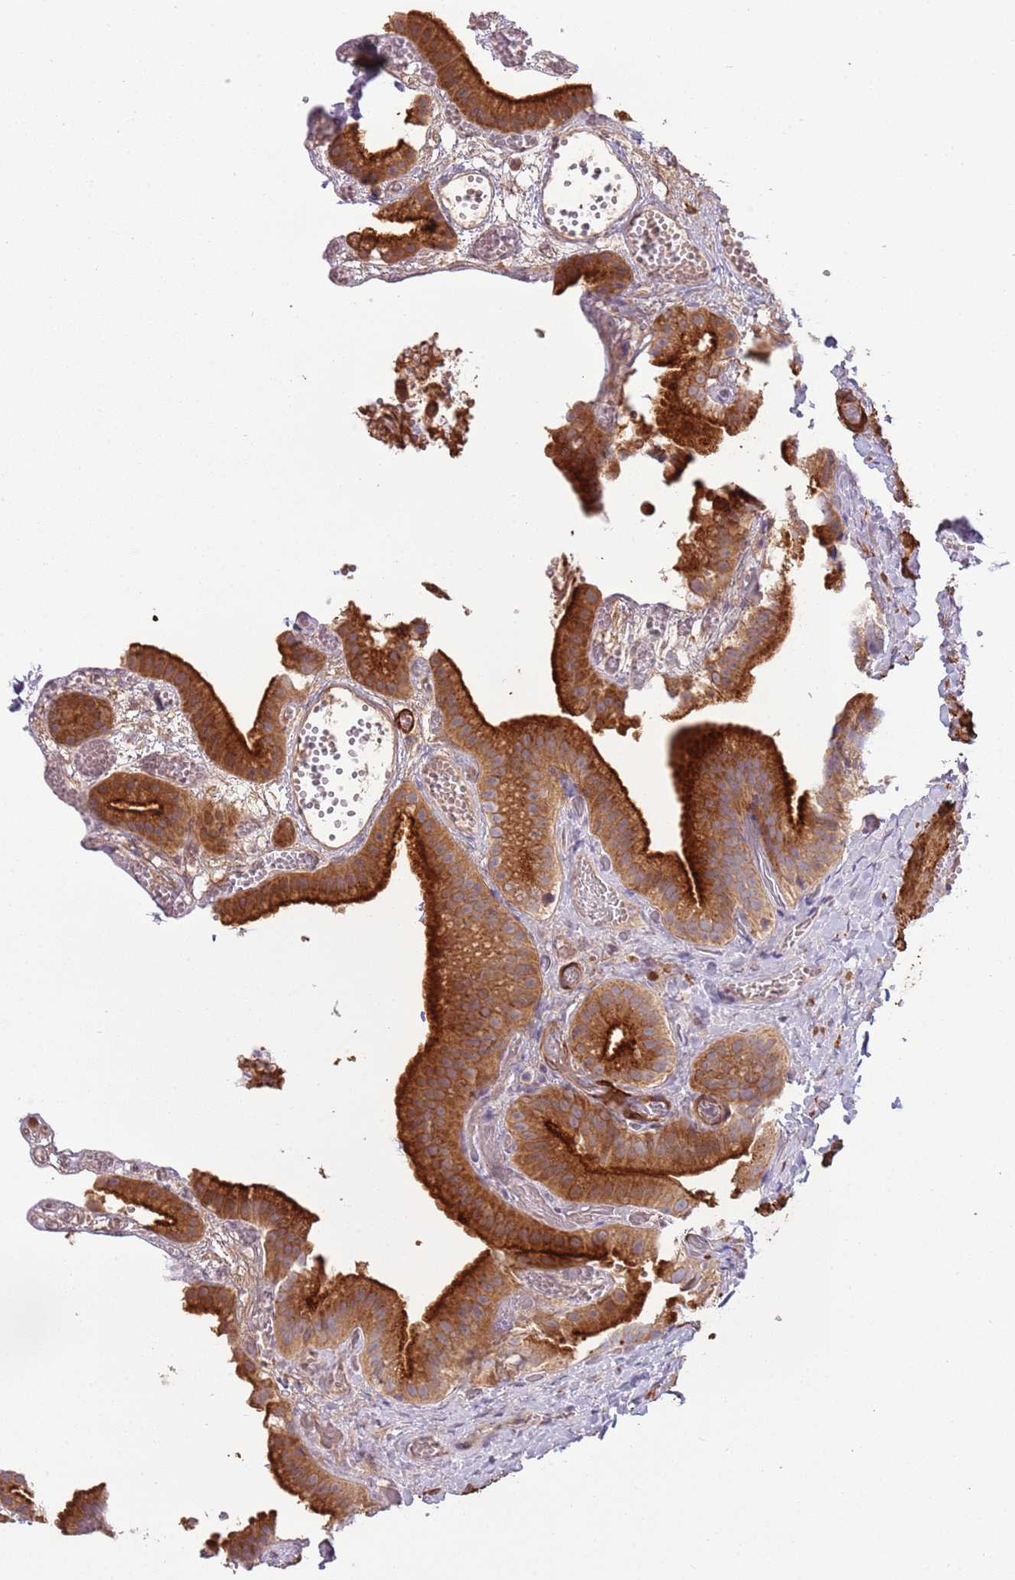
{"staining": {"intensity": "strong", "quantity": ">75%", "location": "cytoplasmic/membranous"}, "tissue": "gallbladder", "cell_type": "Glandular cells", "image_type": "normal", "snomed": [{"axis": "morphology", "description": "Normal tissue, NOS"}, {"axis": "topography", "description": "Gallbladder"}], "caption": "This image shows benign gallbladder stained with immunohistochemistry (IHC) to label a protein in brown. The cytoplasmic/membranous of glandular cells show strong positivity for the protein. Nuclei are counter-stained blue.", "gene": "RNF128", "patient": {"sex": "female", "age": 64}}